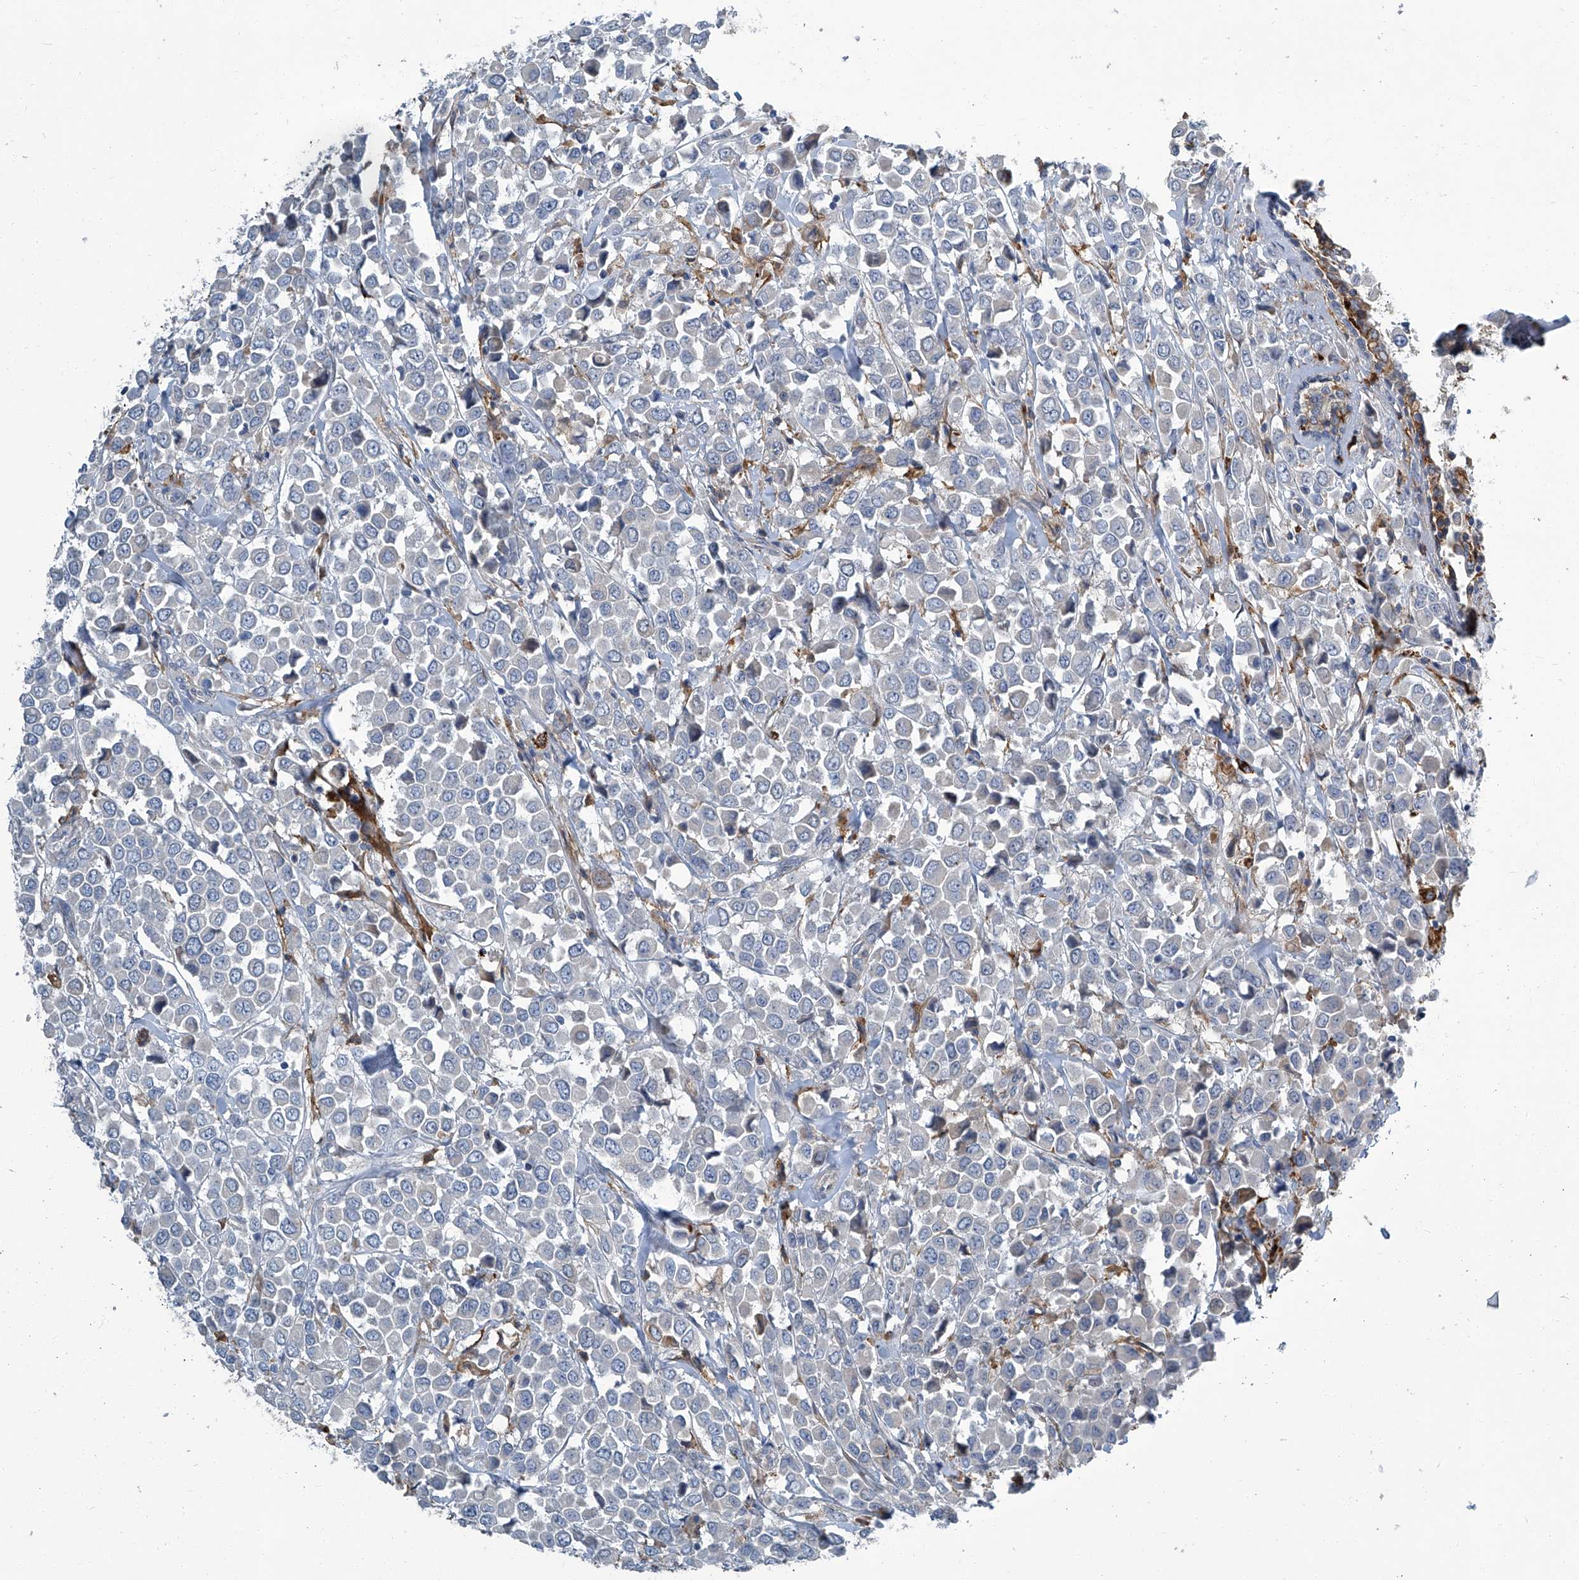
{"staining": {"intensity": "negative", "quantity": "none", "location": "none"}, "tissue": "breast cancer", "cell_type": "Tumor cells", "image_type": "cancer", "snomed": [{"axis": "morphology", "description": "Duct carcinoma"}, {"axis": "topography", "description": "Breast"}], "caption": "DAB immunohistochemical staining of breast cancer (infiltrating ductal carcinoma) exhibits no significant expression in tumor cells.", "gene": "FAM167A", "patient": {"sex": "female", "age": 61}}